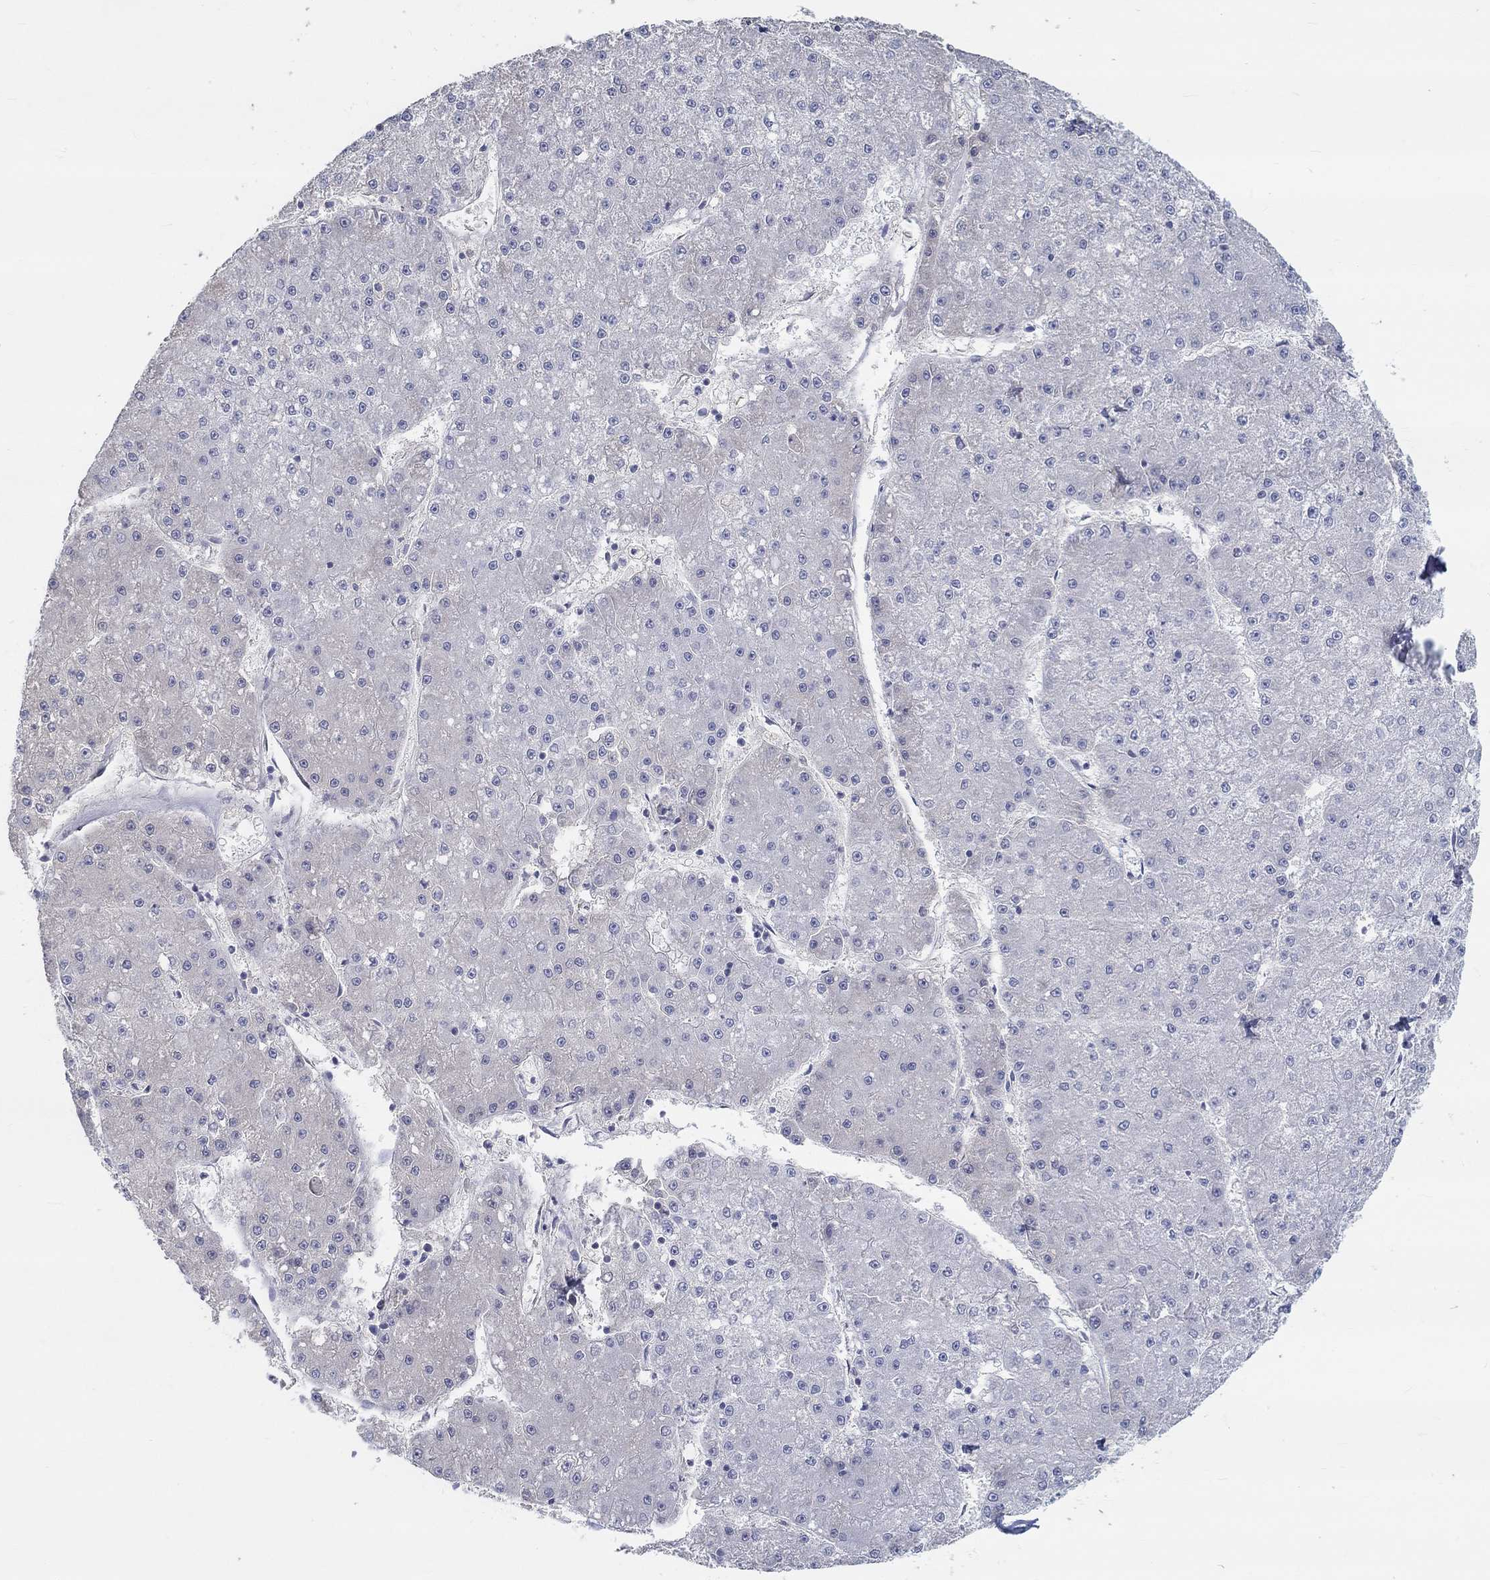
{"staining": {"intensity": "negative", "quantity": "none", "location": "none"}, "tissue": "liver cancer", "cell_type": "Tumor cells", "image_type": "cancer", "snomed": [{"axis": "morphology", "description": "Carcinoma, Hepatocellular, NOS"}, {"axis": "topography", "description": "Liver"}], "caption": "DAB immunohistochemical staining of liver hepatocellular carcinoma shows no significant staining in tumor cells.", "gene": "FGF2", "patient": {"sex": "male", "age": 73}}